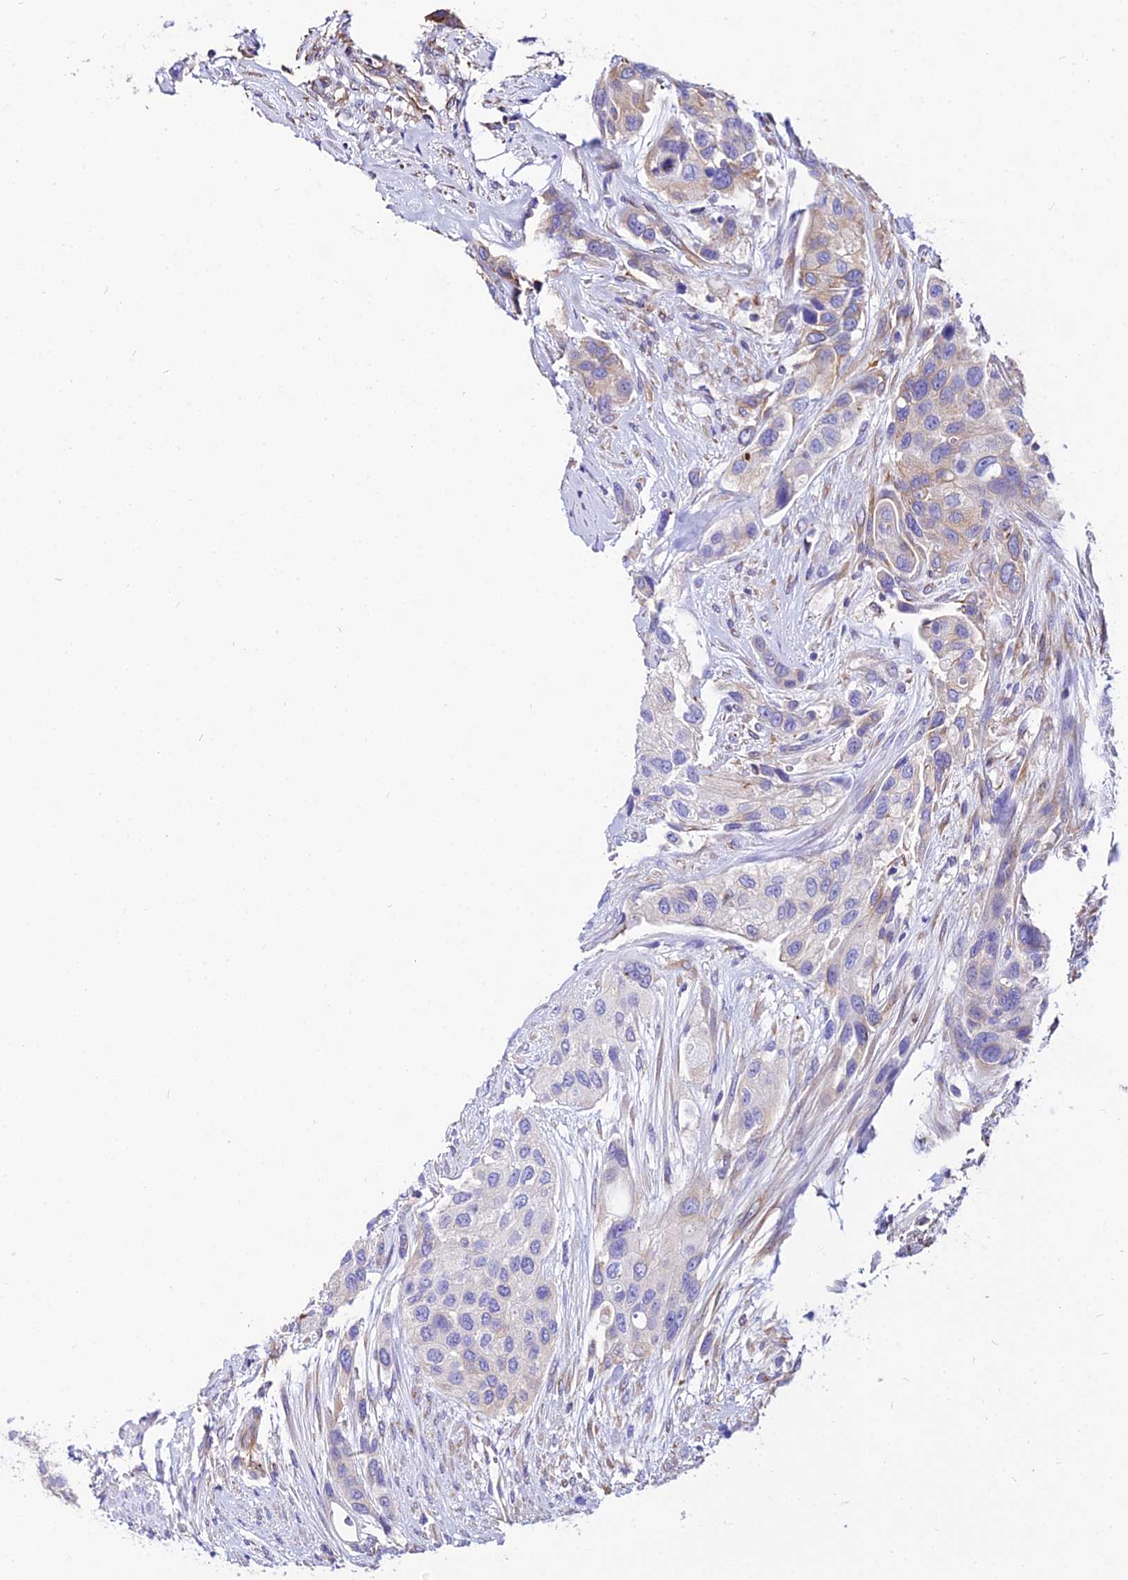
{"staining": {"intensity": "weak", "quantity": "<25%", "location": "cytoplasmic/membranous"}, "tissue": "urothelial cancer", "cell_type": "Tumor cells", "image_type": "cancer", "snomed": [{"axis": "morphology", "description": "Normal tissue, NOS"}, {"axis": "morphology", "description": "Urothelial carcinoma, High grade"}, {"axis": "topography", "description": "Vascular tissue"}, {"axis": "topography", "description": "Urinary bladder"}], "caption": "A micrograph of human urothelial cancer is negative for staining in tumor cells. Nuclei are stained in blue.", "gene": "TUBA3D", "patient": {"sex": "female", "age": 56}}